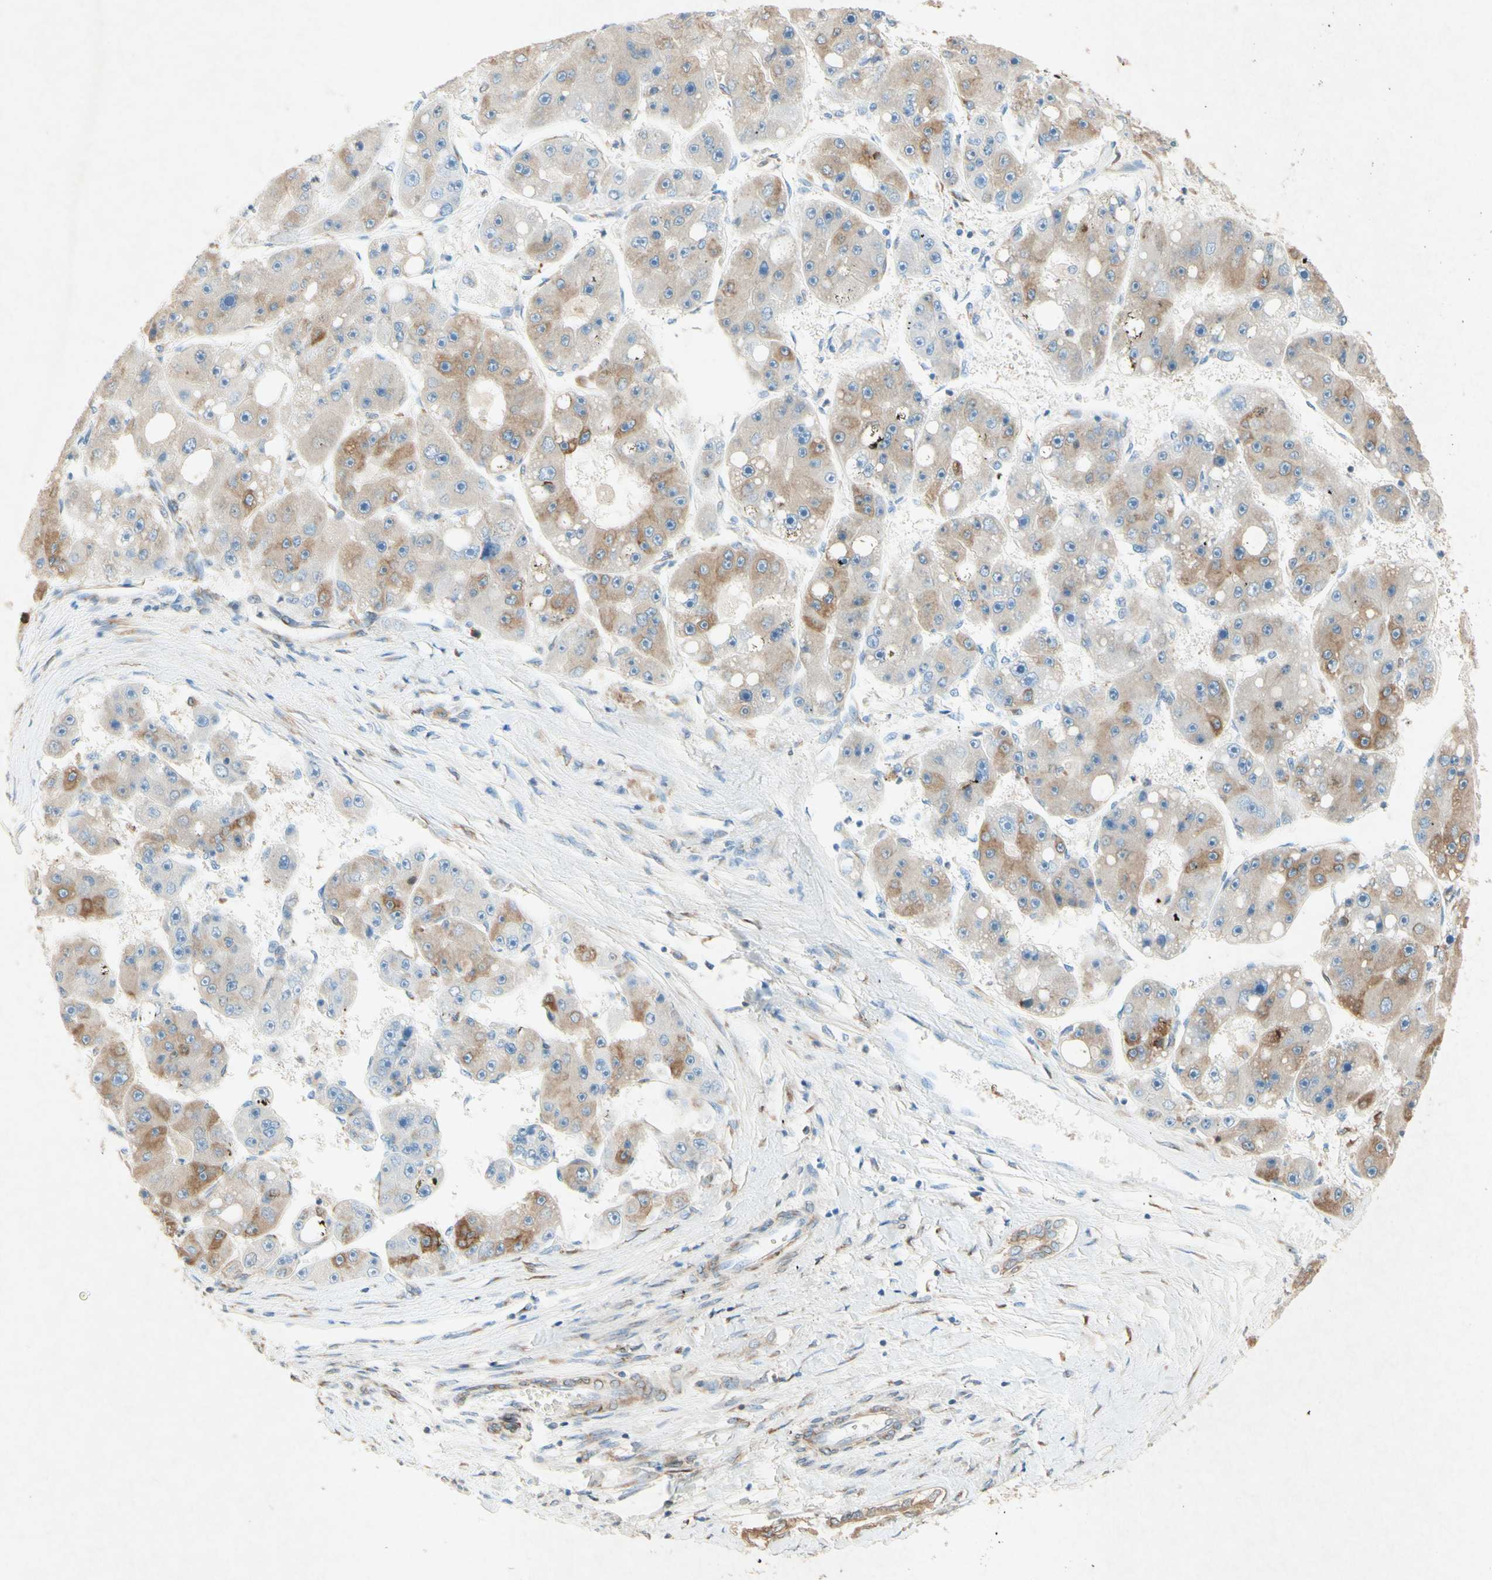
{"staining": {"intensity": "moderate", "quantity": ">75%", "location": "cytoplasmic/membranous"}, "tissue": "liver cancer", "cell_type": "Tumor cells", "image_type": "cancer", "snomed": [{"axis": "morphology", "description": "Carcinoma, Hepatocellular, NOS"}, {"axis": "topography", "description": "Liver"}], "caption": "A micrograph of human liver hepatocellular carcinoma stained for a protein demonstrates moderate cytoplasmic/membranous brown staining in tumor cells. Nuclei are stained in blue.", "gene": "PABPC1", "patient": {"sex": "female", "age": 61}}